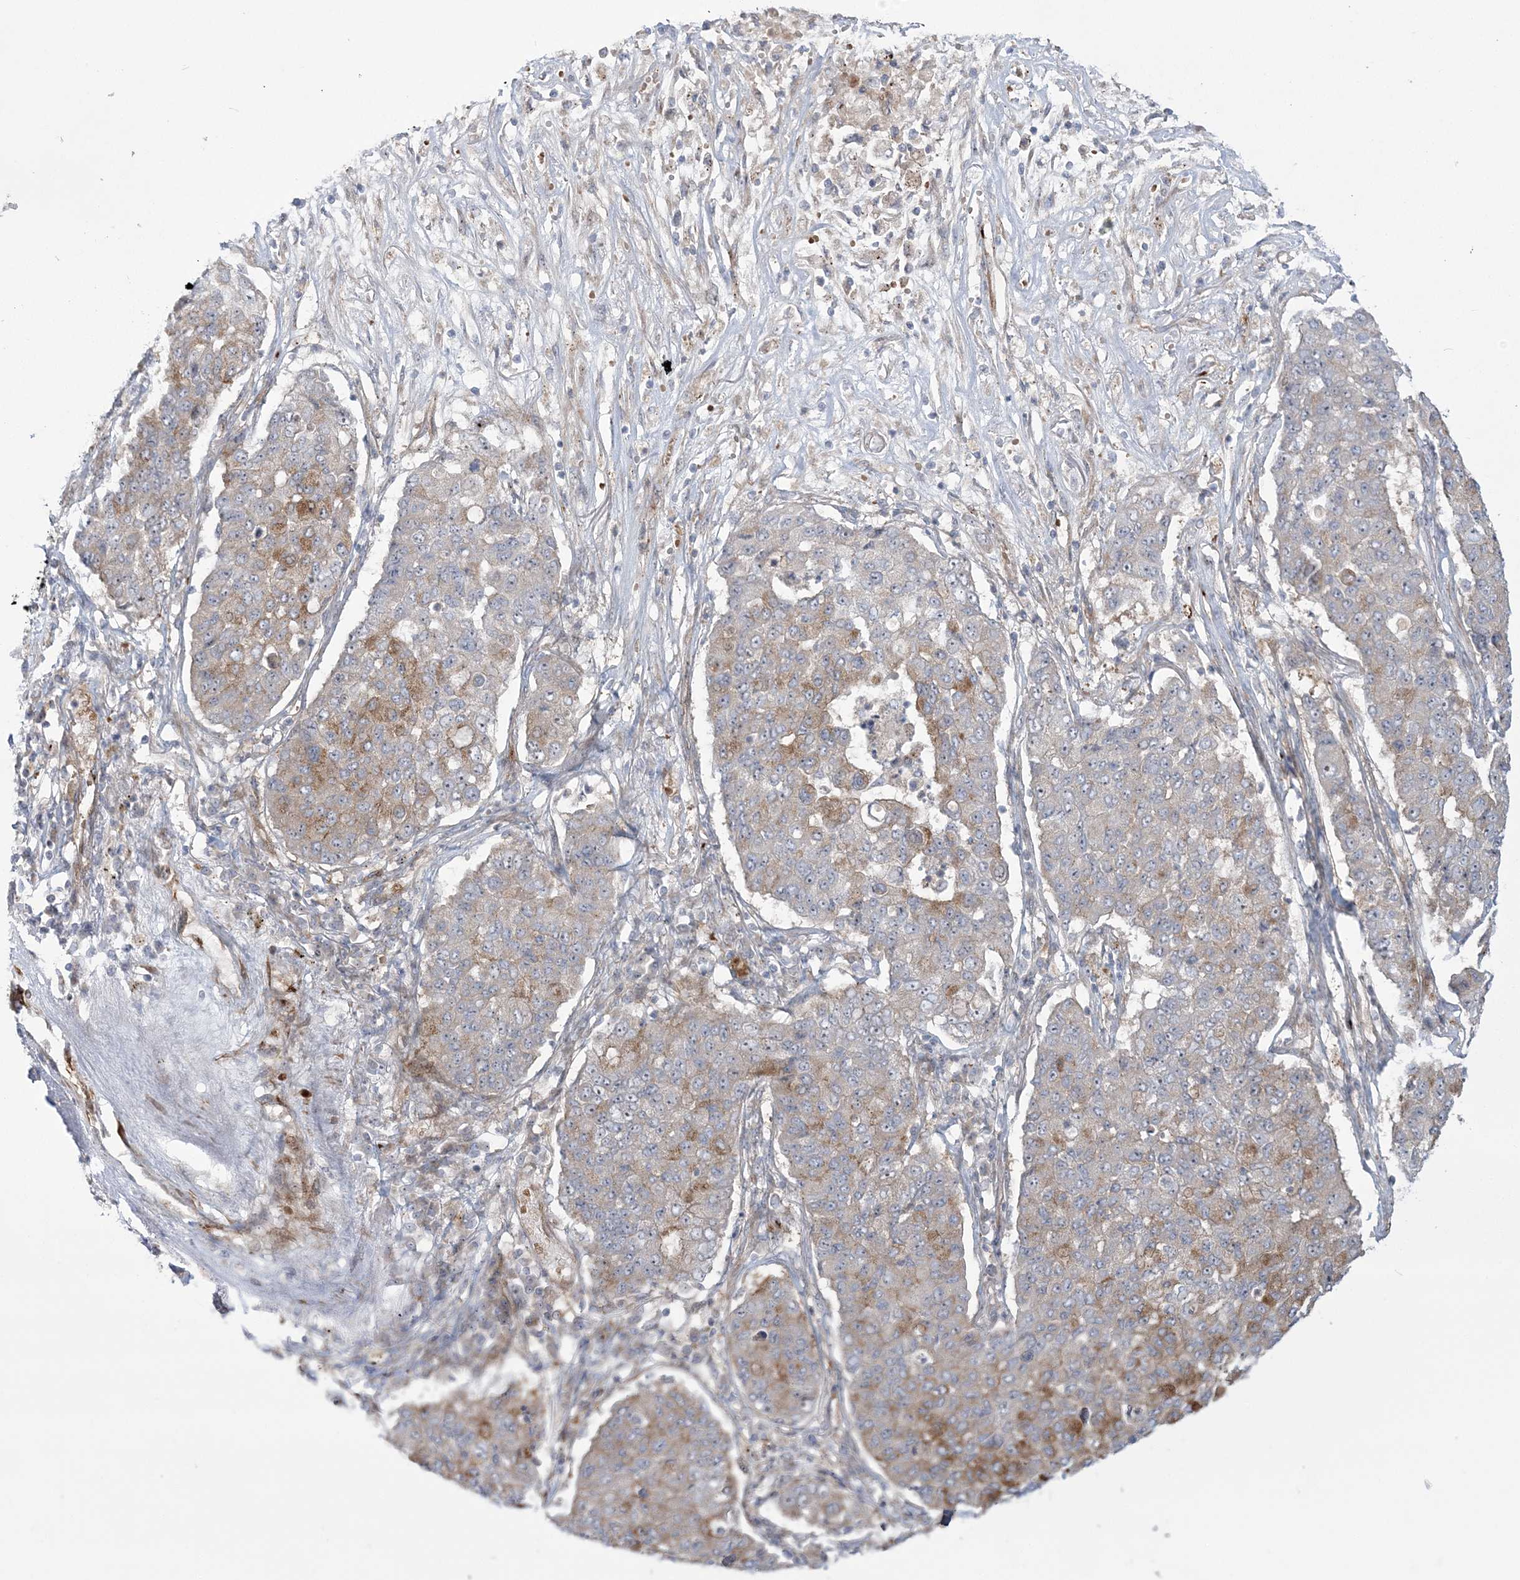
{"staining": {"intensity": "moderate", "quantity": "<25%", "location": "cytoplasmic/membranous"}, "tissue": "lung cancer", "cell_type": "Tumor cells", "image_type": "cancer", "snomed": [{"axis": "morphology", "description": "Squamous cell carcinoma, NOS"}, {"axis": "topography", "description": "Lung"}], "caption": "Tumor cells demonstrate moderate cytoplasmic/membranous expression in about <25% of cells in lung cancer.", "gene": "NUDT9", "patient": {"sex": "male", "age": 74}}